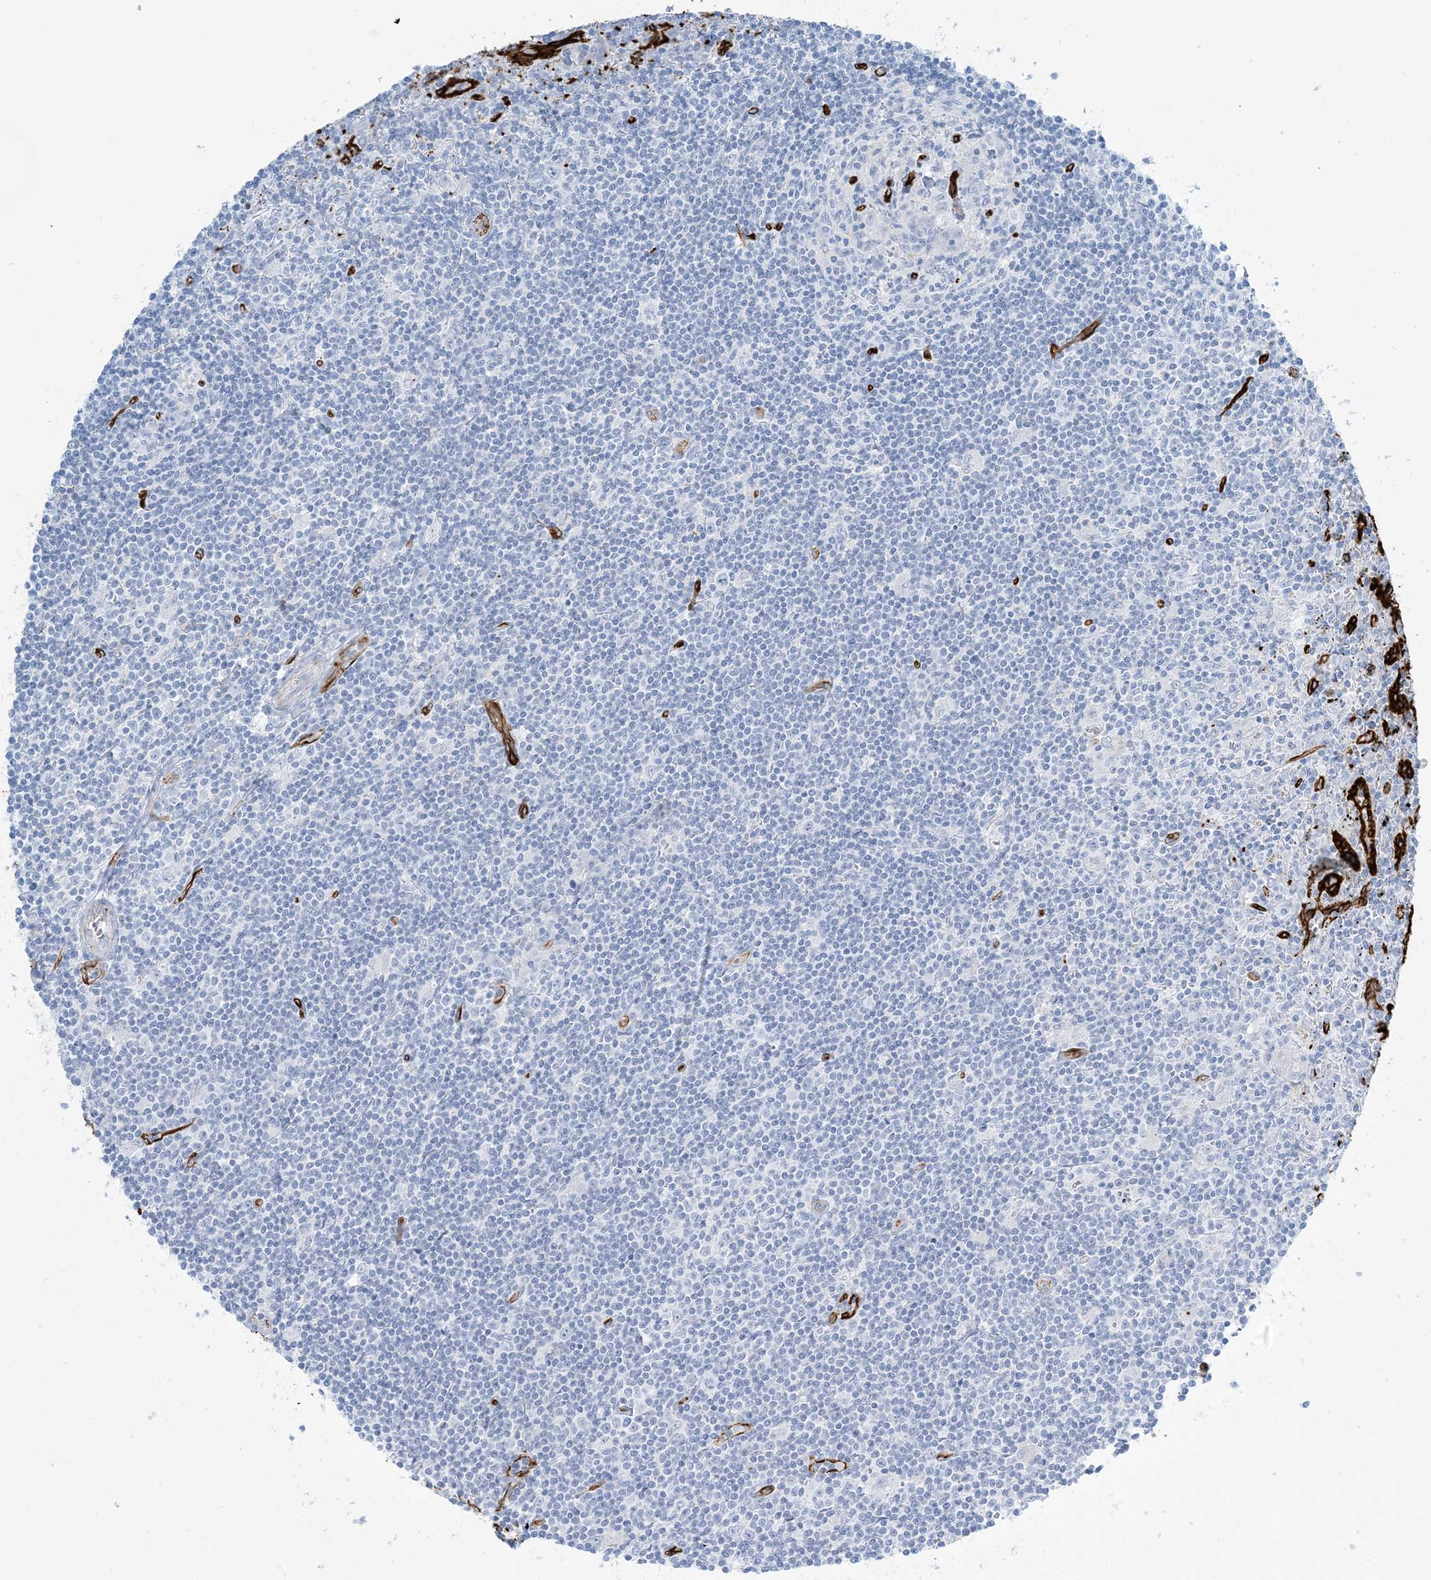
{"staining": {"intensity": "negative", "quantity": "none", "location": "none"}, "tissue": "lymphoma", "cell_type": "Tumor cells", "image_type": "cancer", "snomed": [{"axis": "morphology", "description": "Malignant lymphoma, non-Hodgkin's type, Low grade"}, {"axis": "topography", "description": "Spleen"}], "caption": "The photomicrograph exhibits no staining of tumor cells in lymphoma. The staining is performed using DAB (3,3'-diaminobenzidine) brown chromogen with nuclei counter-stained in using hematoxylin.", "gene": "EPS8L3", "patient": {"sex": "male", "age": 76}}